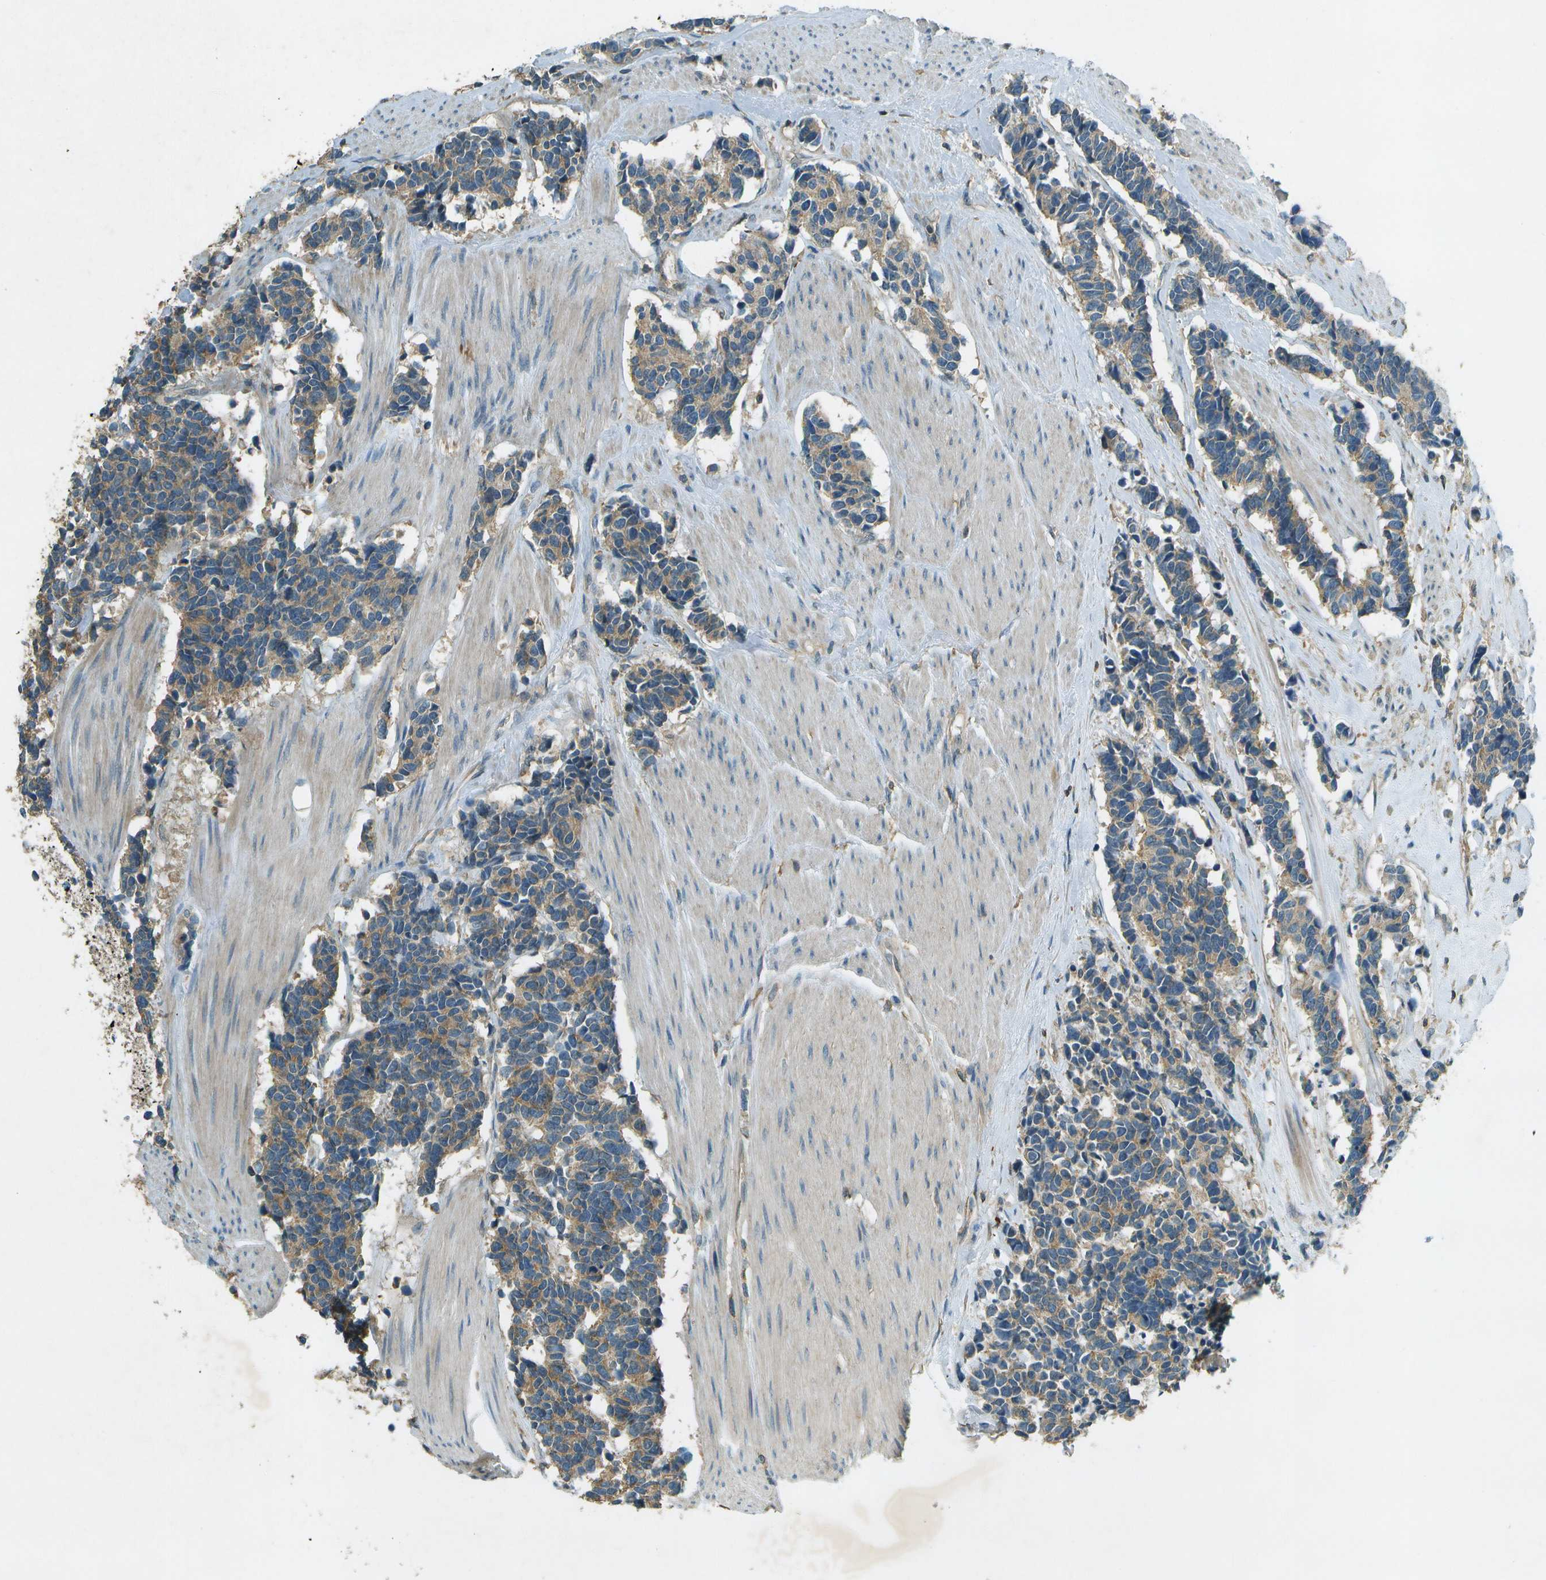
{"staining": {"intensity": "moderate", "quantity": ">75%", "location": "cytoplasmic/membranous"}, "tissue": "carcinoid", "cell_type": "Tumor cells", "image_type": "cancer", "snomed": [{"axis": "morphology", "description": "Carcinoma, NOS"}, {"axis": "morphology", "description": "Carcinoid, malignant, NOS"}, {"axis": "topography", "description": "Urinary bladder"}], "caption": "The image reveals staining of malignant carcinoid, revealing moderate cytoplasmic/membranous protein expression (brown color) within tumor cells. (Stains: DAB in brown, nuclei in blue, Microscopy: brightfield microscopy at high magnification).", "gene": "NUDT4", "patient": {"sex": "male", "age": 57}}